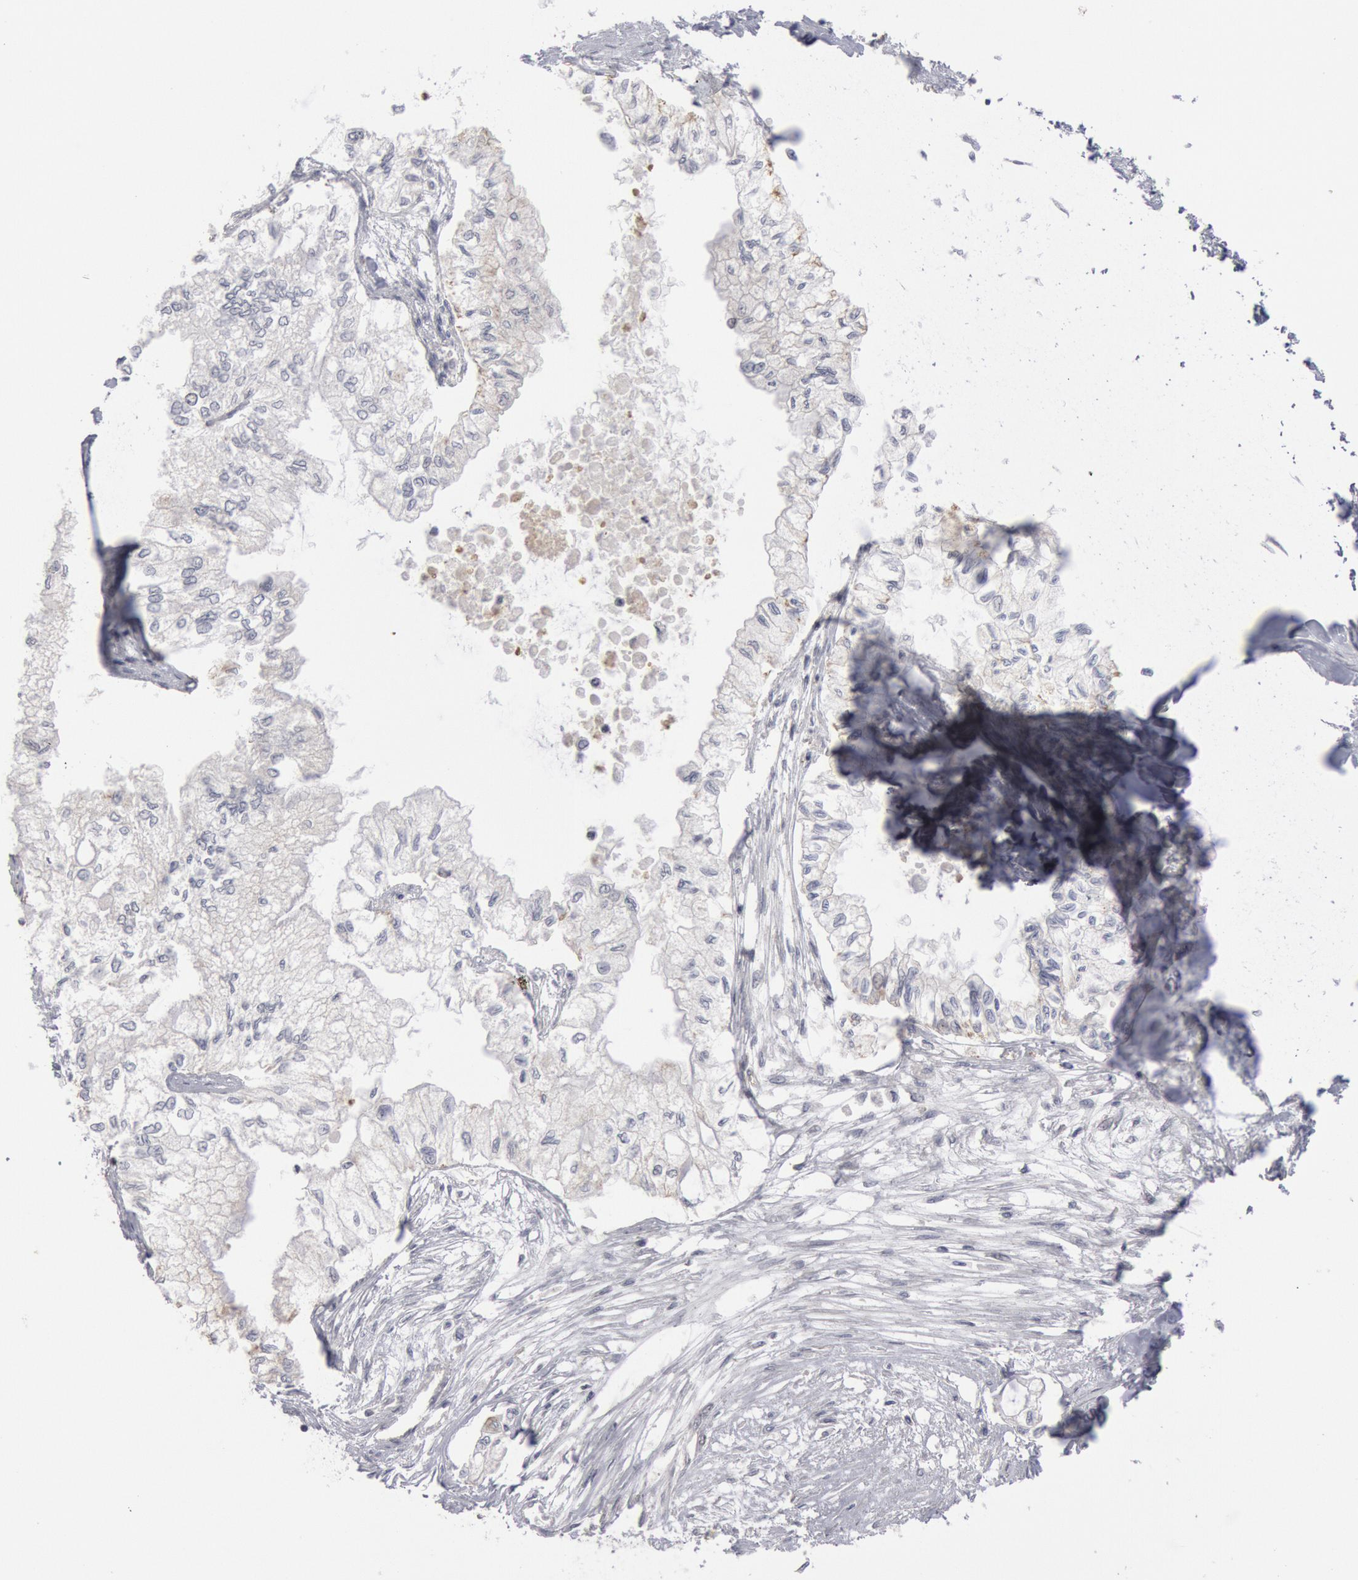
{"staining": {"intensity": "weak", "quantity": "<25%", "location": "nuclear"}, "tissue": "pancreatic cancer", "cell_type": "Tumor cells", "image_type": "cancer", "snomed": [{"axis": "morphology", "description": "Adenocarcinoma, NOS"}, {"axis": "topography", "description": "Pancreas"}], "caption": "This is a photomicrograph of IHC staining of pancreatic adenocarcinoma, which shows no staining in tumor cells.", "gene": "WDHD1", "patient": {"sex": "male", "age": 79}}